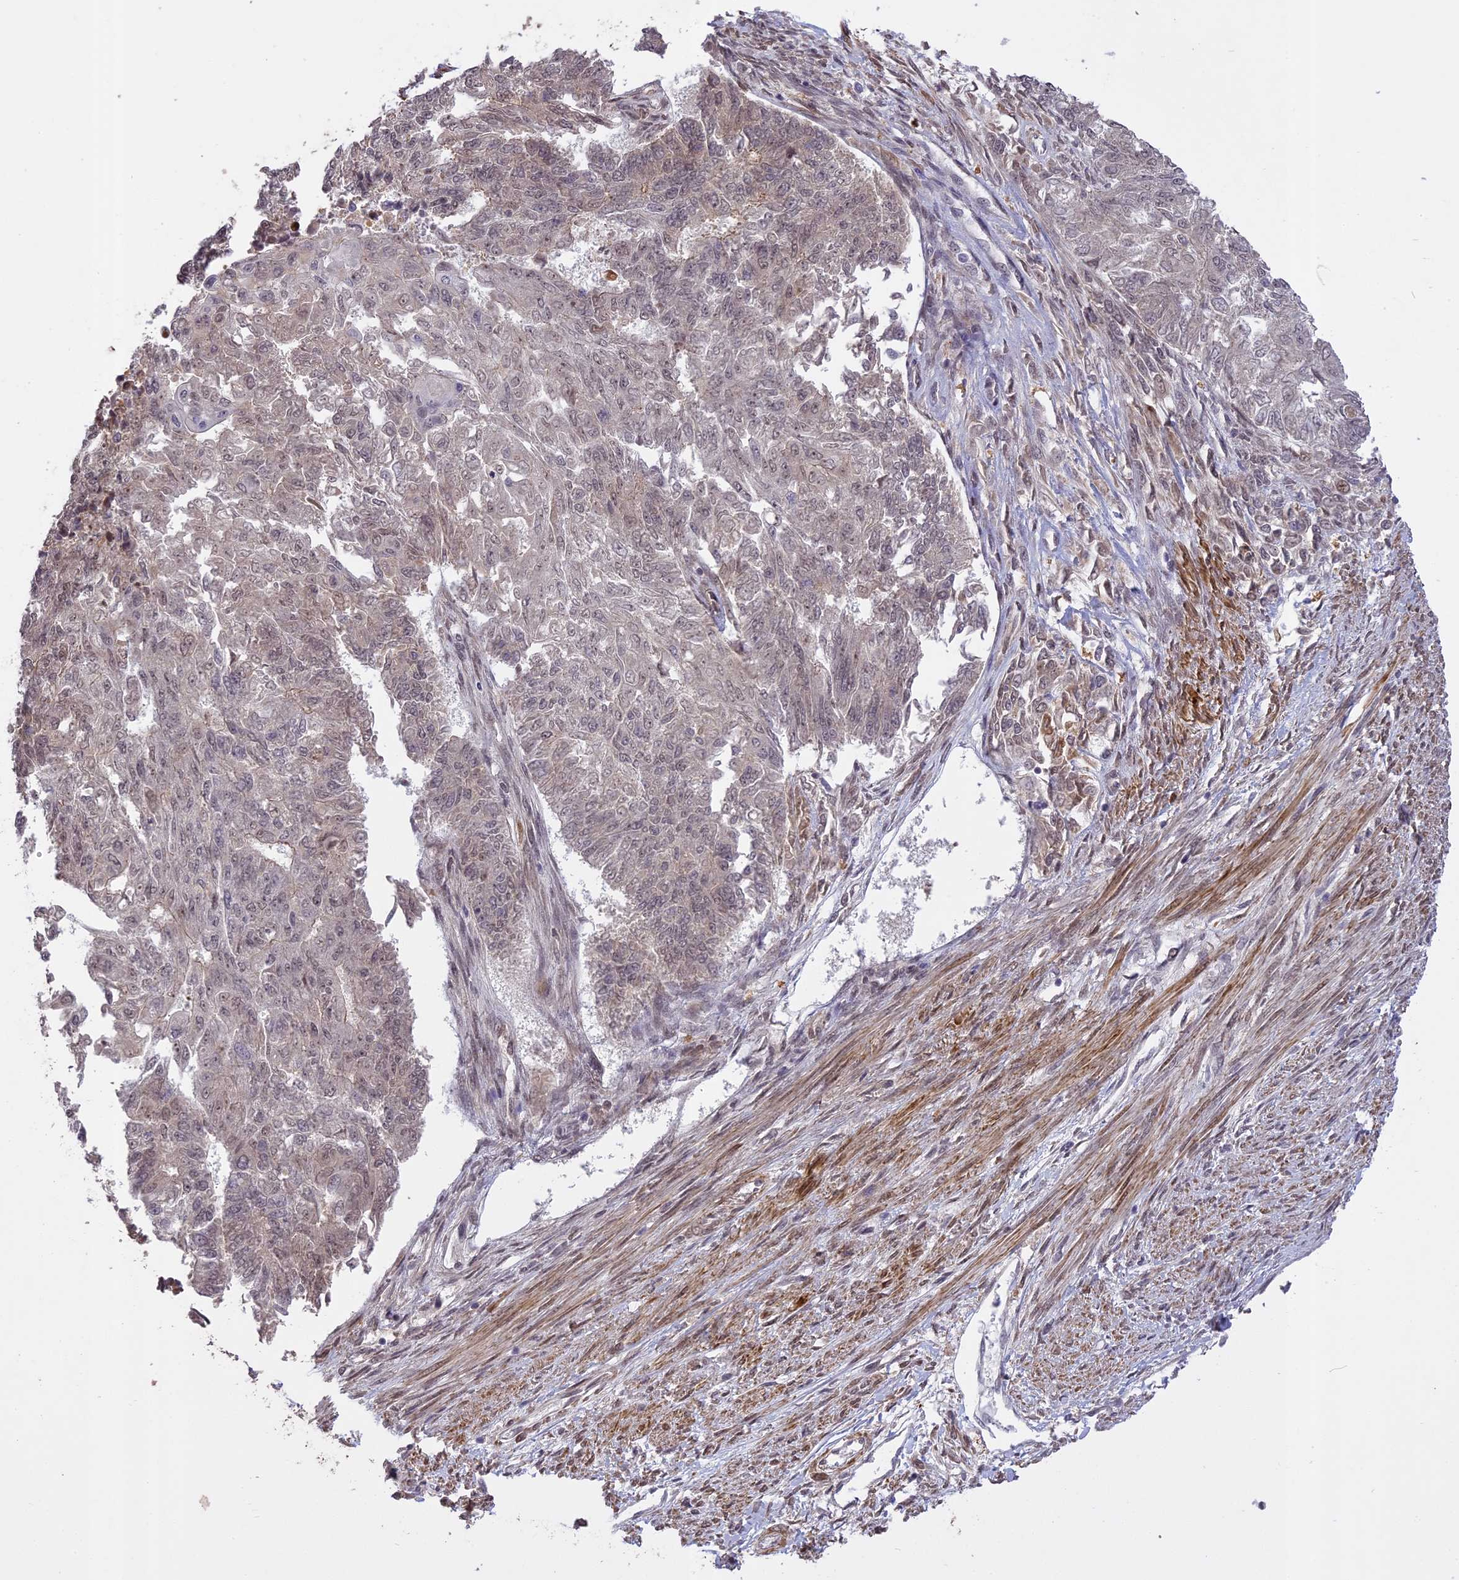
{"staining": {"intensity": "negative", "quantity": "none", "location": "none"}, "tissue": "endometrial cancer", "cell_type": "Tumor cells", "image_type": "cancer", "snomed": [{"axis": "morphology", "description": "Adenocarcinoma, NOS"}, {"axis": "topography", "description": "Endometrium"}], "caption": "Photomicrograph shows no protein positivity in tumor cells of endometrial cancer (adenocarcinoma) tissue.", "gene": "PRELID2", "patient": {"sex": "female", "age": 32}}